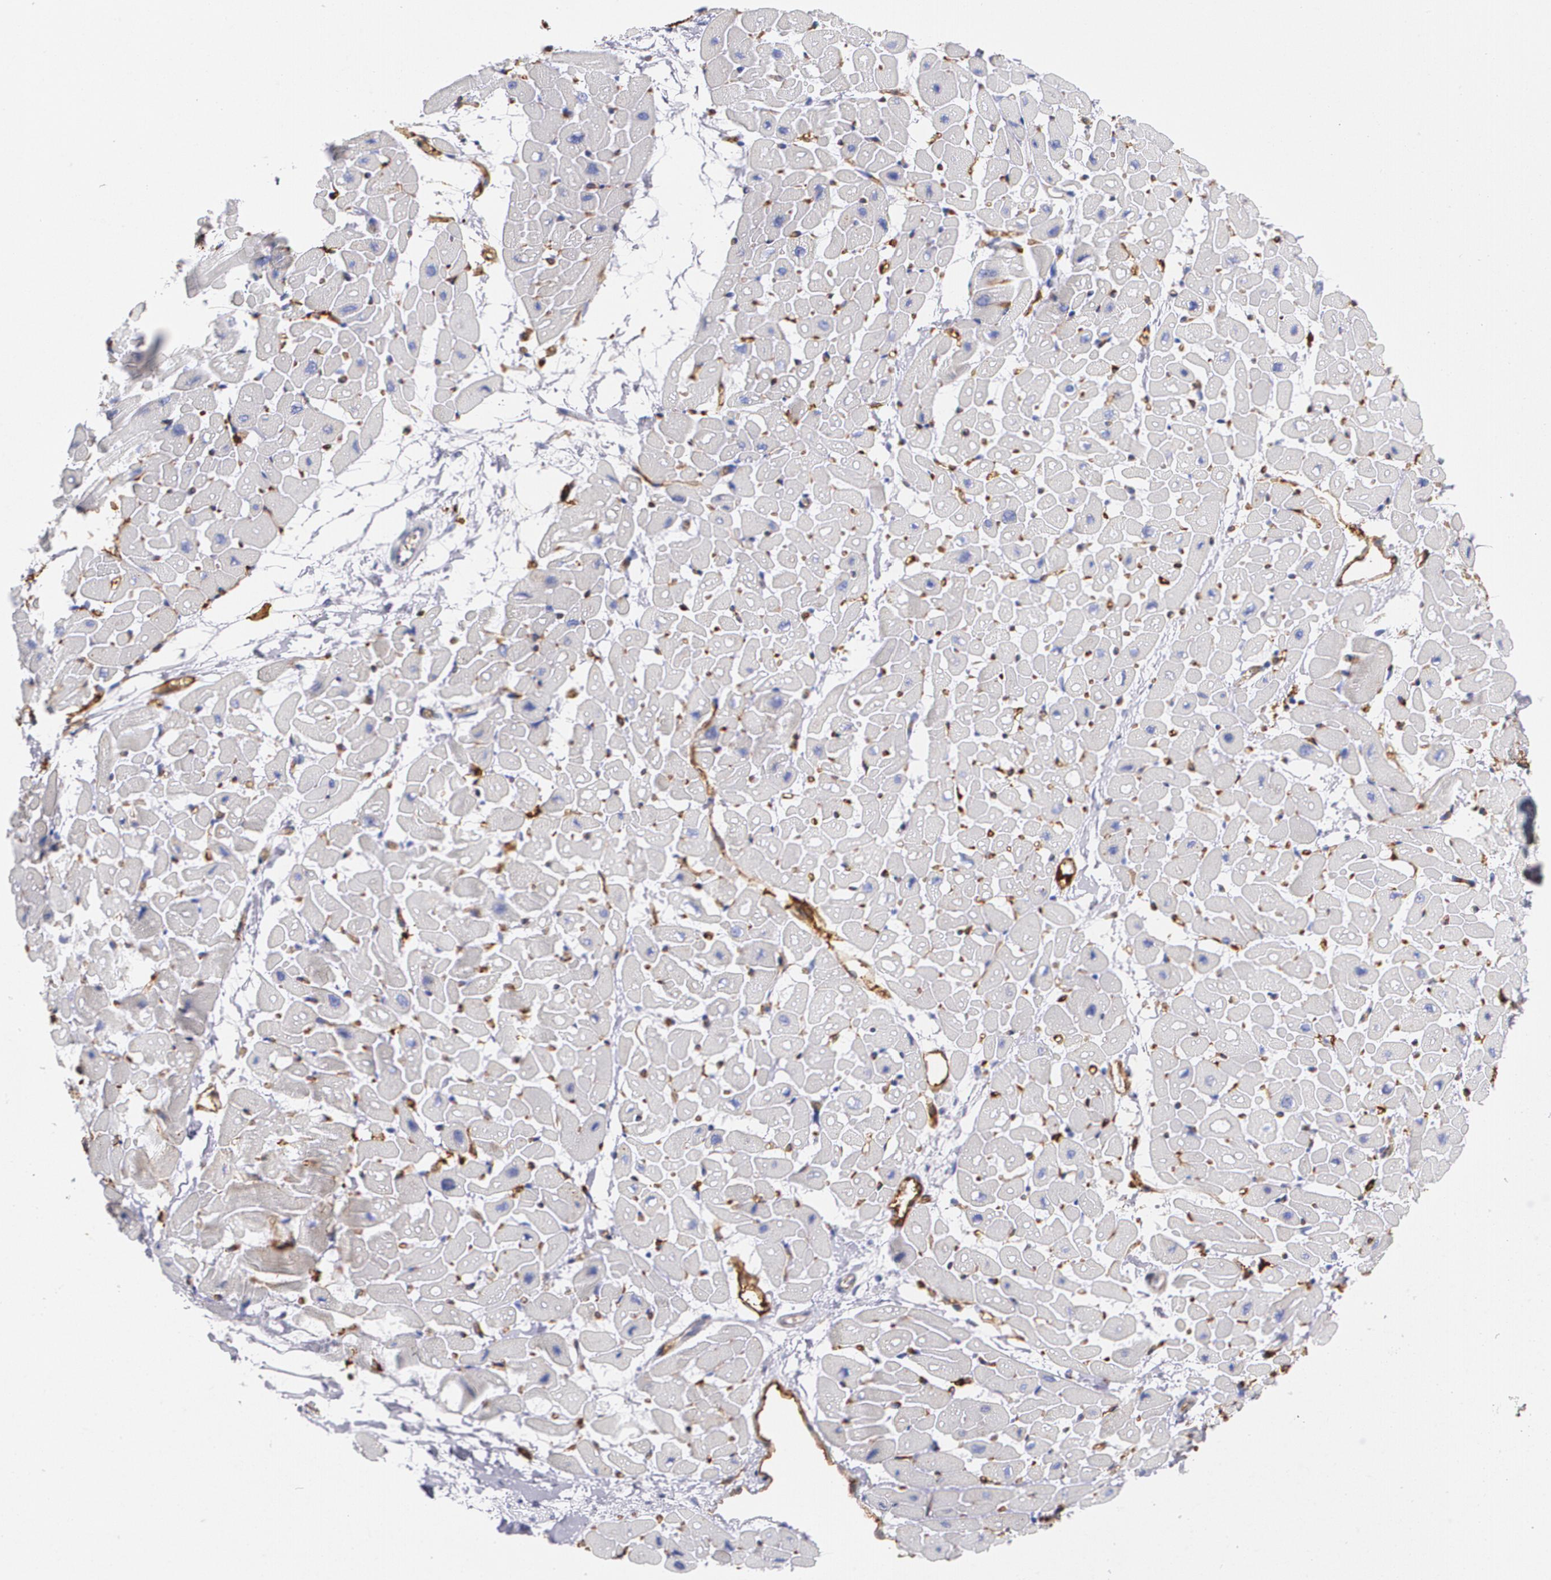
{"staining": {"intensity": "weak", "quantity": ">75%", "location": "cytoplasmic/membranous"}, "tissue": "heart muscle", "cell_type": "Cardiomyocytes", "image_type": "normal", "snomed": [{"axis": "morphology", "description": "Normal tissue, NOS"}, {"axis": "topography", "description": "Heart"}], "caption": "Immunohistochemical staining of normal human heart muscle exhibits >75% levels of weak cytoplasmic/membranous protein staining in approximately >75% of cardiomyocytes.", "gene": "HLA", "patient": {"sex": "male", "age": 45}}